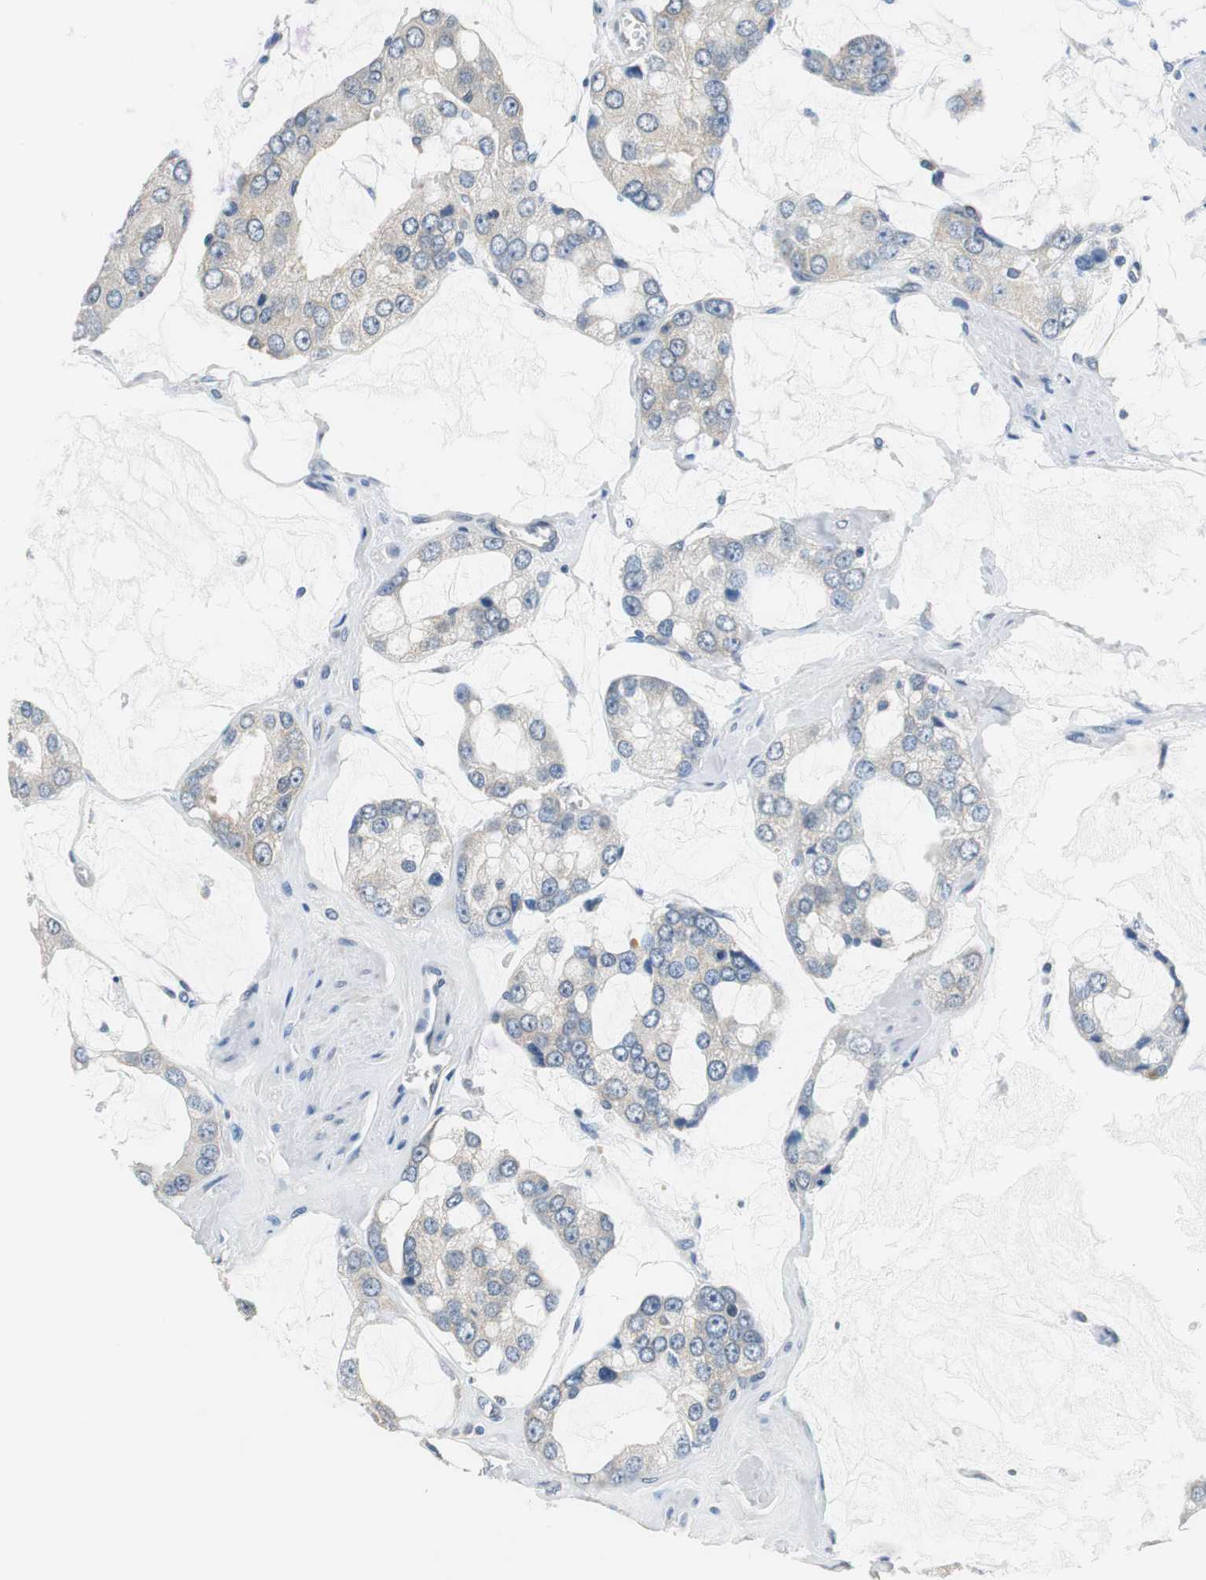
{"staining": {"intensity": "weak", "quantity": ">75%", "location": "cytoplasmic/membranous"}, "tissue": "prostate cancer", "cell_type": "Tumor cells", "image_type": "cancer", "snomed": [{"axis": "morphology", "description": "Adenocarcinoma, High grade"}, {"axis": "topography", "description": "Prostate"}], "caption": "Immunohistochemistry (IHC) (DAB) staining of human high-grade adenocarcinoma (prostate) demonstrates weak cytoplasmic/membranous protein positivity in approximately >75% of tumor cells. The protein is shown in brown color, while the nuclei are stained blue.", "gene": "CNOT3", "patient": {"sex": "male", "age": 67}}